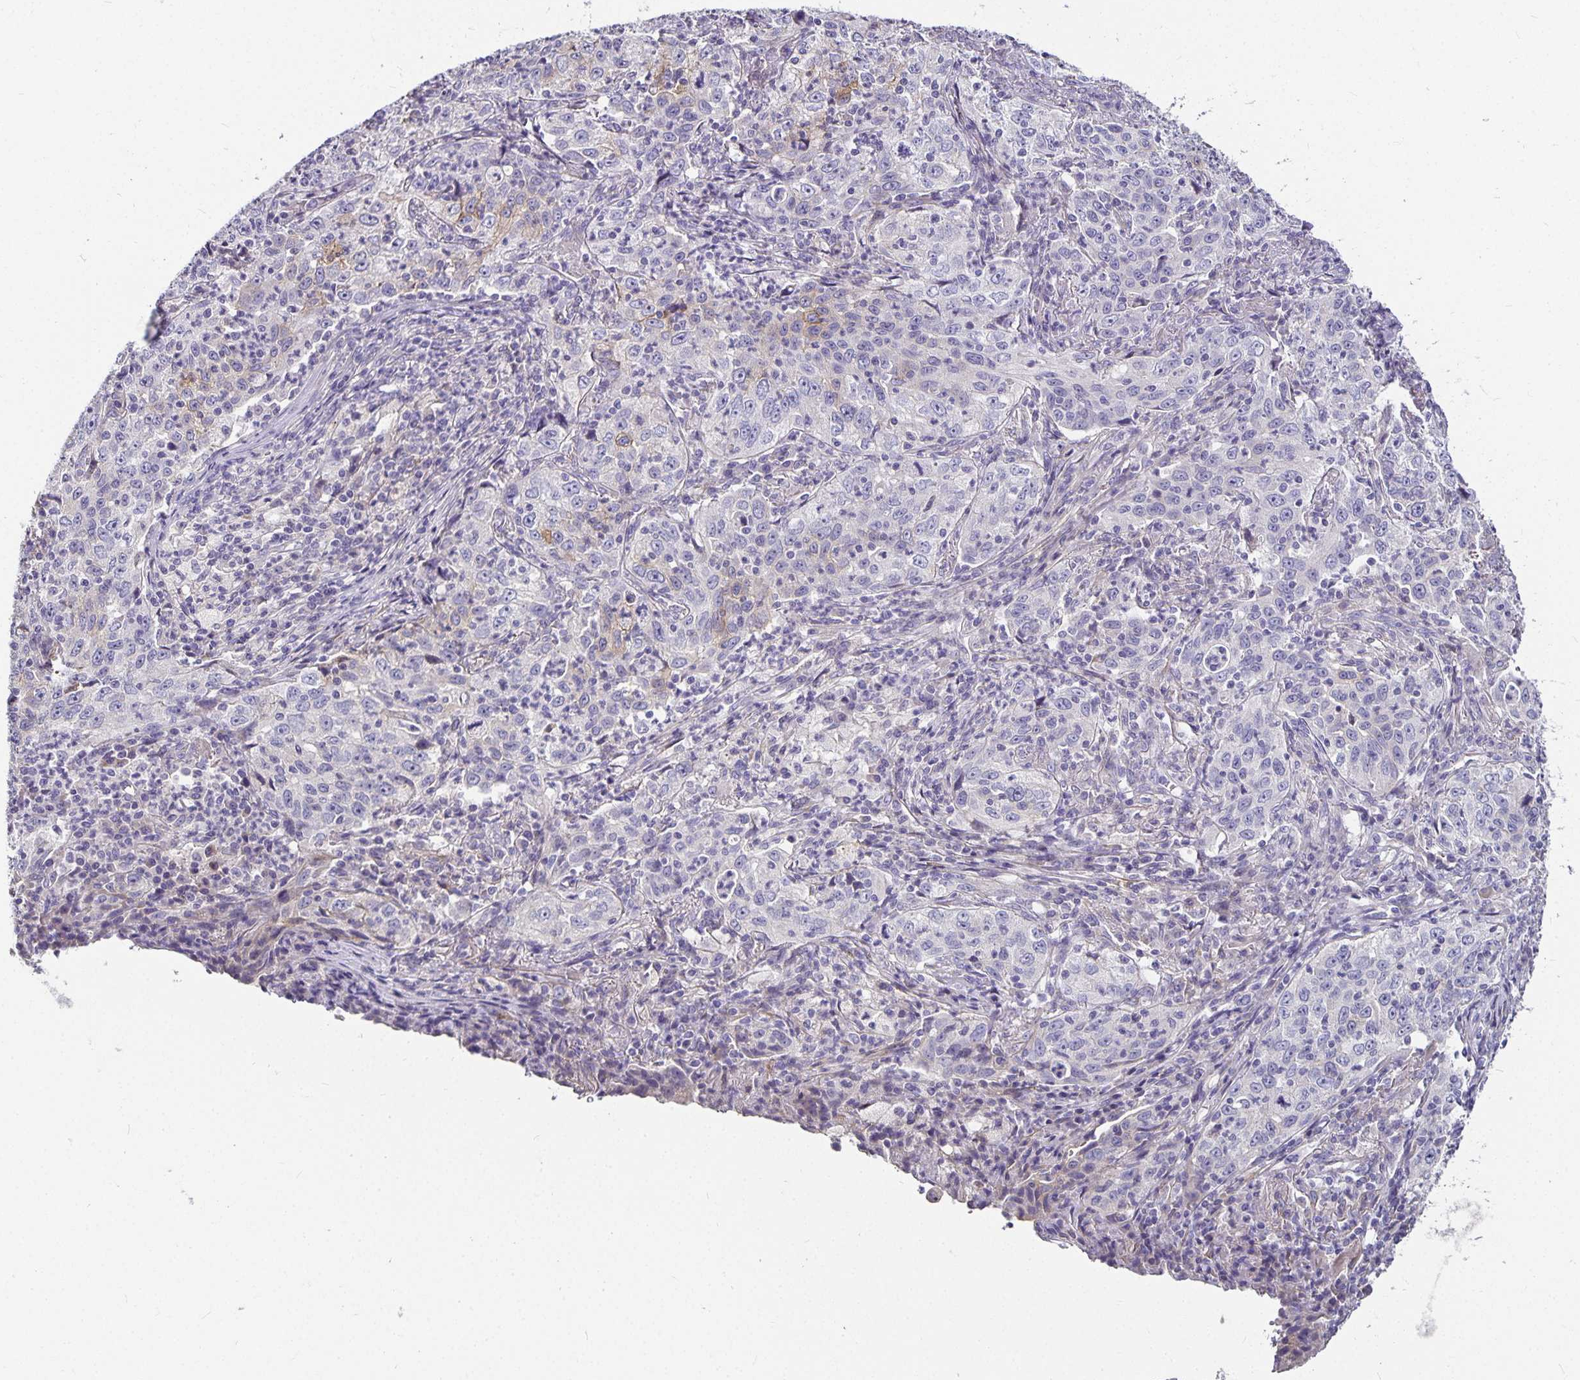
{"staining": {"intensity": "negative", "quantity": "none", "location": "none"}, "tissue": "lung cancer", "cell_type": "Tumor cells", "image_type": "cancer", "snomed": [{"axis": "morphology", "description": "Squamous cell carcinoma, NOS"}, {"axis": "topography", "description": "Lung"}], "caption": "Tumor cells show no significant protein positivity in squamous cell carcinoma (lung).", "gene": "CA12", "patient": {"sex": "male", "age": 71}}